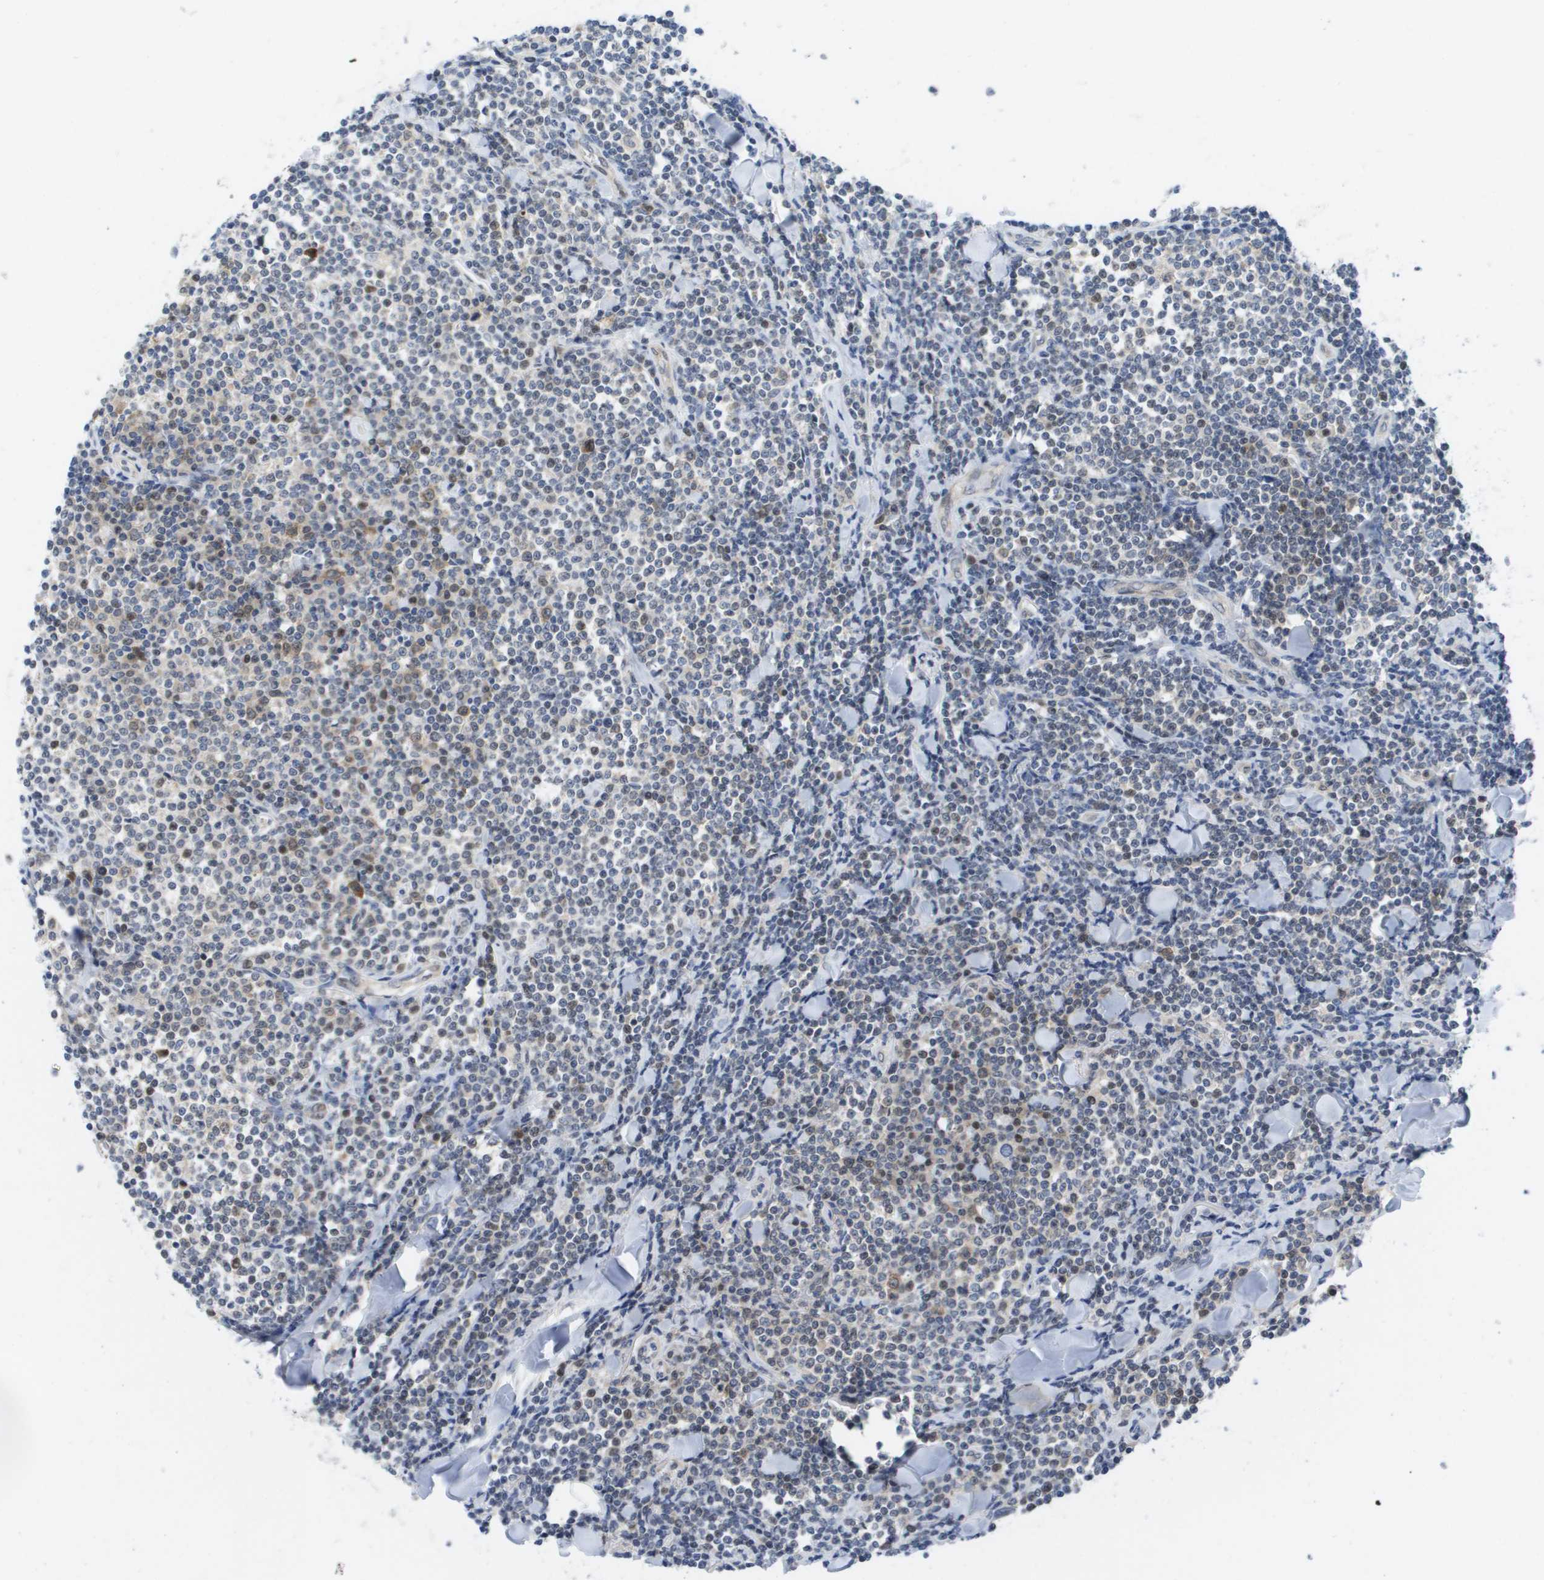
{"staining": {"intensity": "moderate", "quantity": "25%-75%", "location": "cytoplasmic/membranous"}, "tissue": "lymphoma", "cell_type": "Tumor cells", "image_type": "cancer", "snomed": [{"axis": "morphology", "description": "Malignant lymphoma, non-Hodgkin's type, Low grade"}, {"axis": "topography", "description": "Soft tissue"}], "caption": "Tumor cells reveal medium levels of moderate cytoplasmic/membranous expression in approximately 25%-75% of cells in low-grade malignant lymphoma, non-Hodgkin's type.", "gene": "FKBP4", "patient": {"sex": "male", "age": 92}}